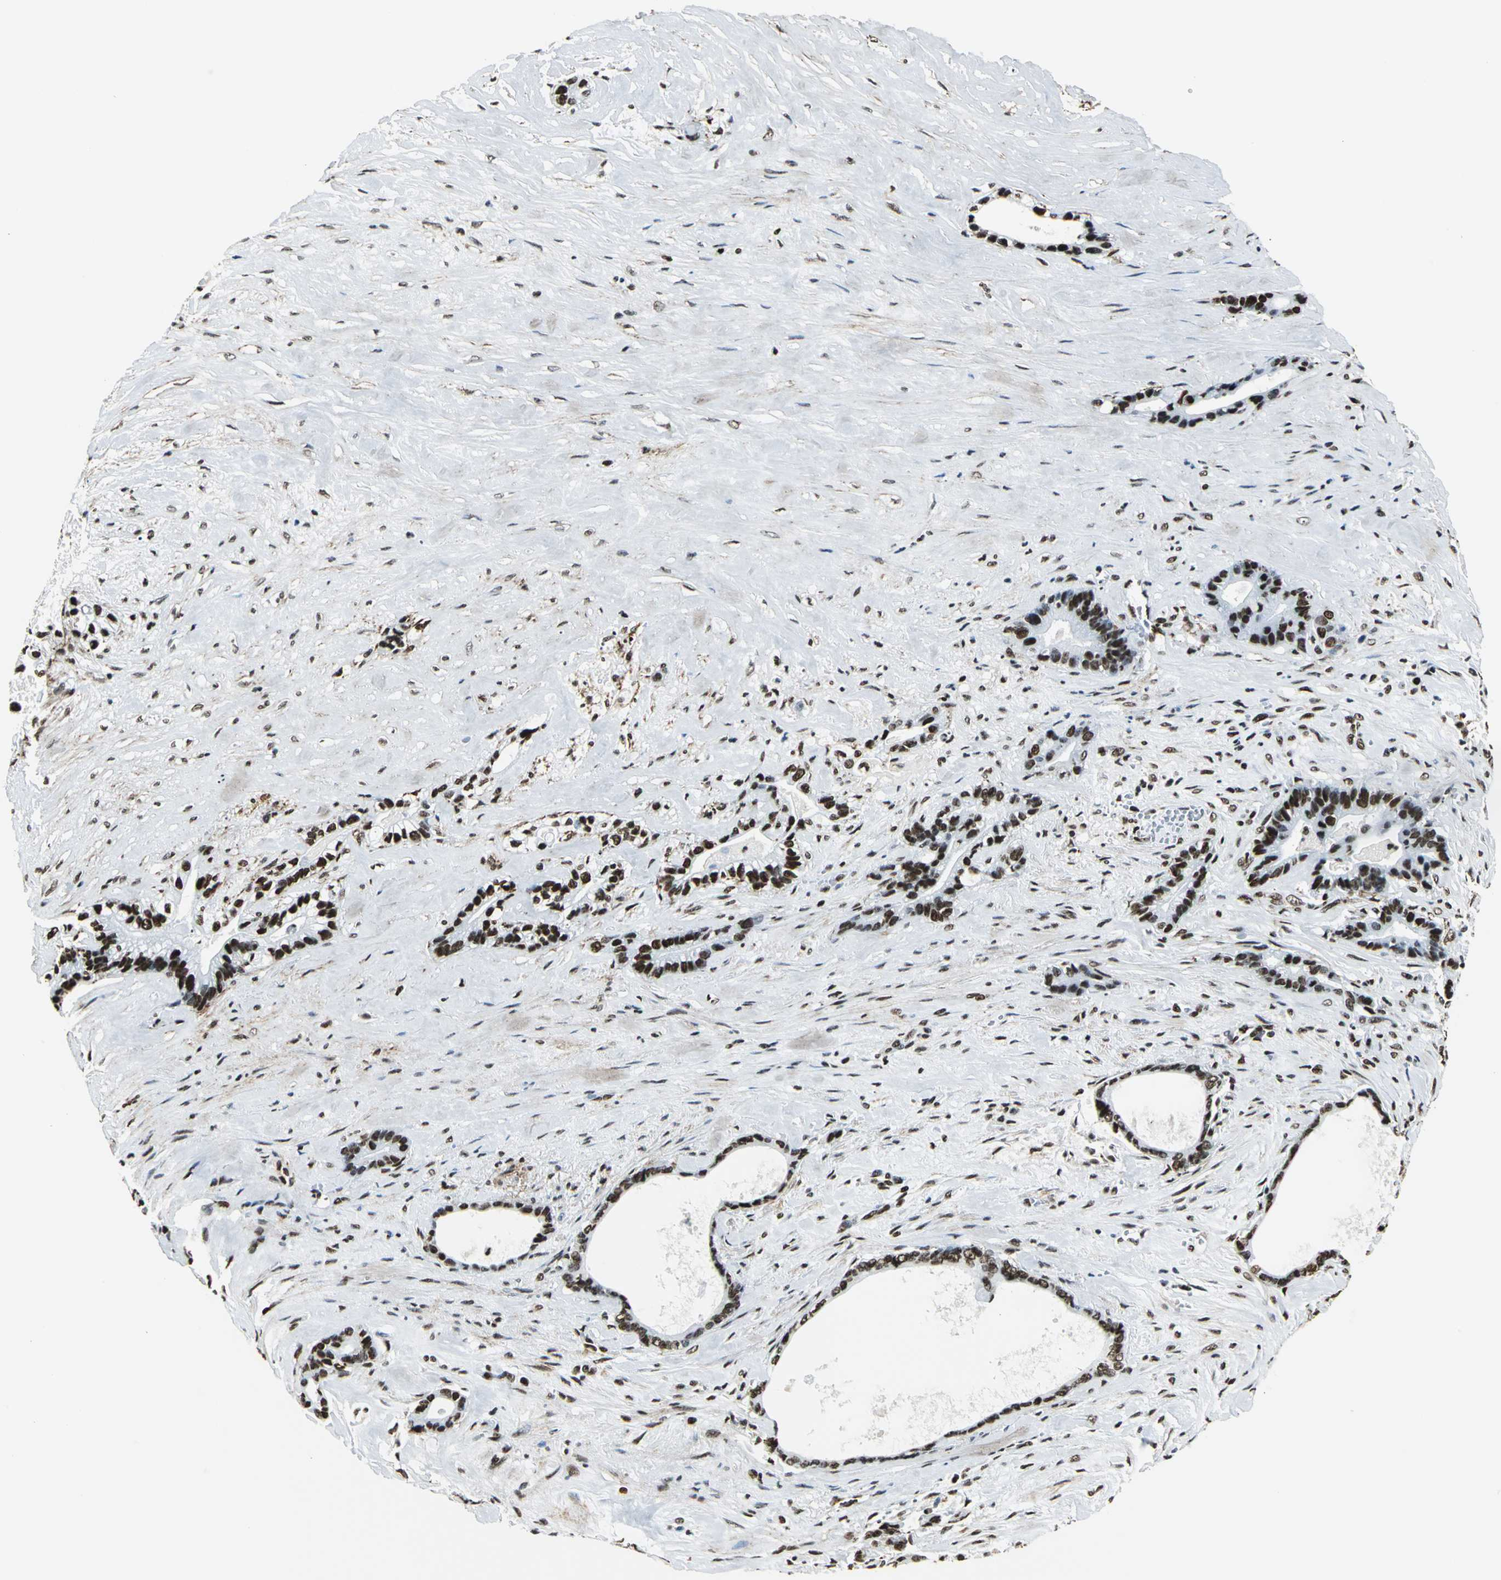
{"staining": {"intensity": "strong", "quantity": ">75%", "location": "nuclear"}, "tissue": "liver cancer", "cell_type": "Tumor cells", "image_type": "cancer", "snomed": [{"axis": "morphology", "description": "Cholangiocarcinoma"}, {"axis": "topography", "description": "Liver"}], "caption": "Liver cancer tissue shows strong nuclear staining in about >75% of tumor cells, visualized by immunohistochemistry.", "gene": "APEX1", "patient": {"sex": "female", "age": 55}}